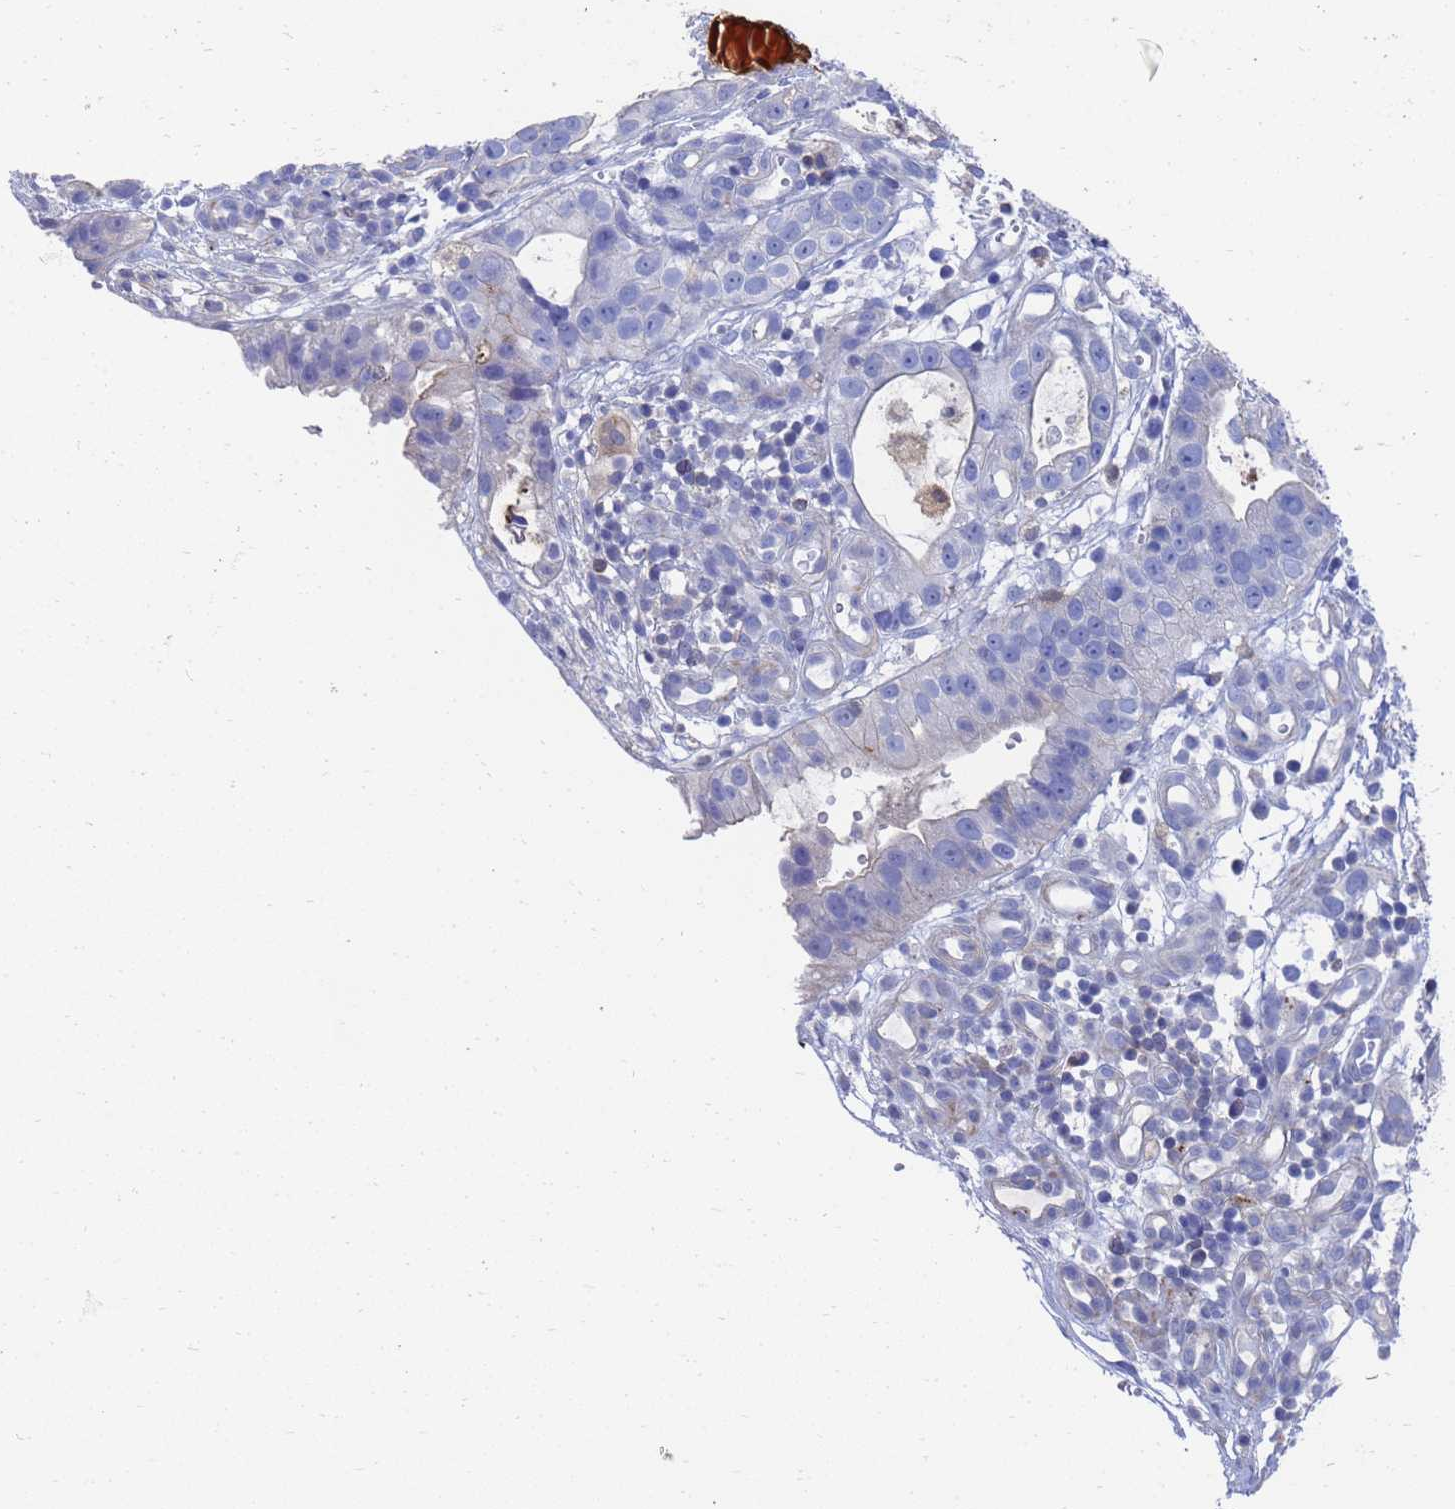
{"staining": {"intensity": "negative", "quantity": "none", "location": "none"}, "tissue": "stomach cancer", "cell_type": "Tumor cells", "image_type": "cancer", "snomed": [{"axis": "morphology", "description": "Adenocarcinoma, NOS"}, {"axis": "topography", "description": "Stomach"}], "caption": "This micrograph is of stomach cancer stained with immunohistochemistry (IHC) to label a protein in brown with the nuclei are counter-stained blue. There is no positivity in tumor cells.", "gene": "GCHFR", "patient": {"sex": "male", "age": 55}}